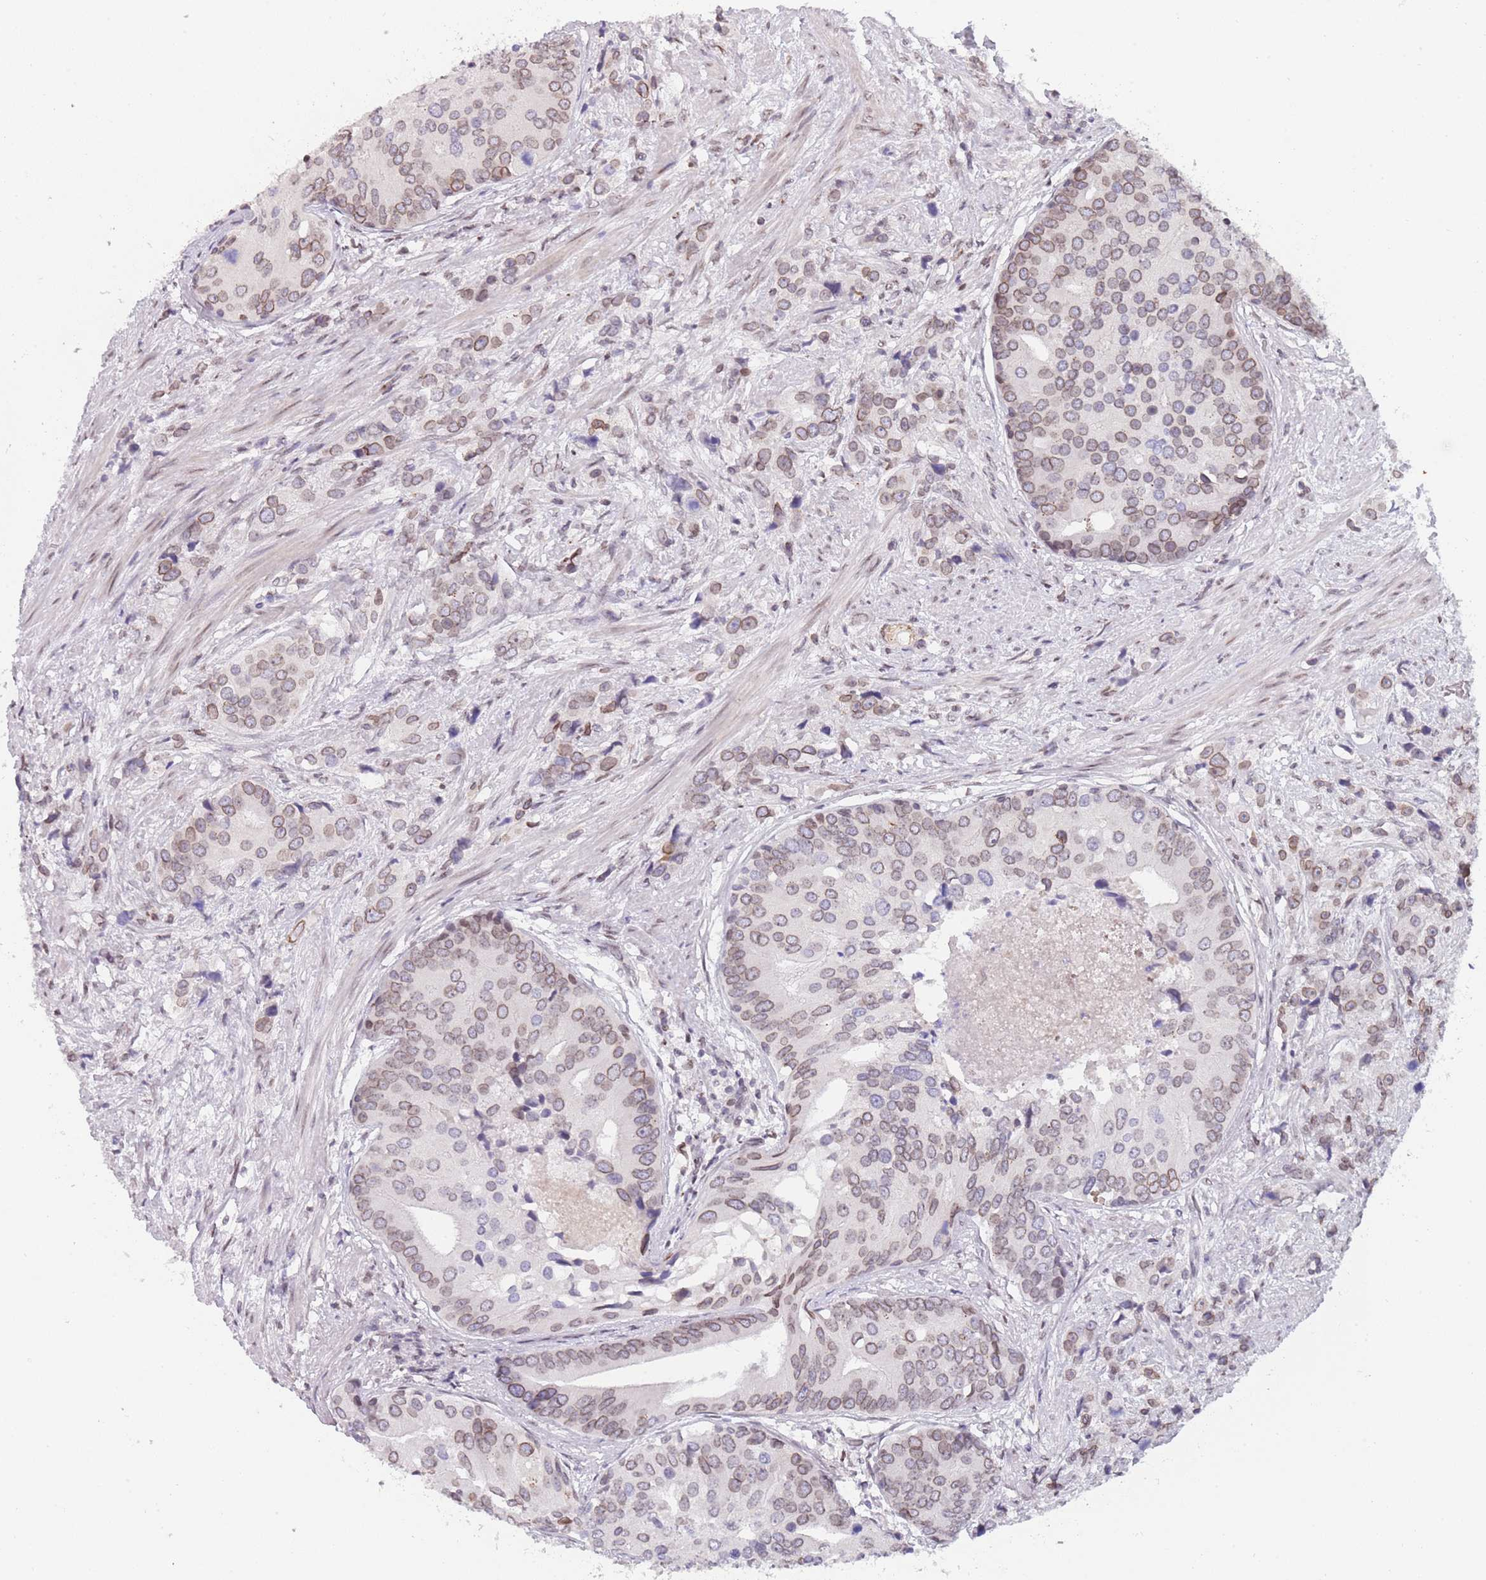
{"staining": {"intensity": "moderate", "quantity": ">75%", "location": "cytoplasmic/membranous,nuclear"}, "tissue": "prostate cancer", "cell_type": "Tumor cells", "image_type": "cancer", "snomed": [{"axis": "morphology", "description": "Adenocarcinoma, High grade"}, {"axis": "topography", "description": "Prostate"}], "caption": "Immunohistochemical staining of prostate cancer shows moderate cytoplasmic/membranous and nuclear protein expression in about >75% of tumor cells.", "gene": "KLHDC2", "patient": {"sex": "male", "age": 62}}